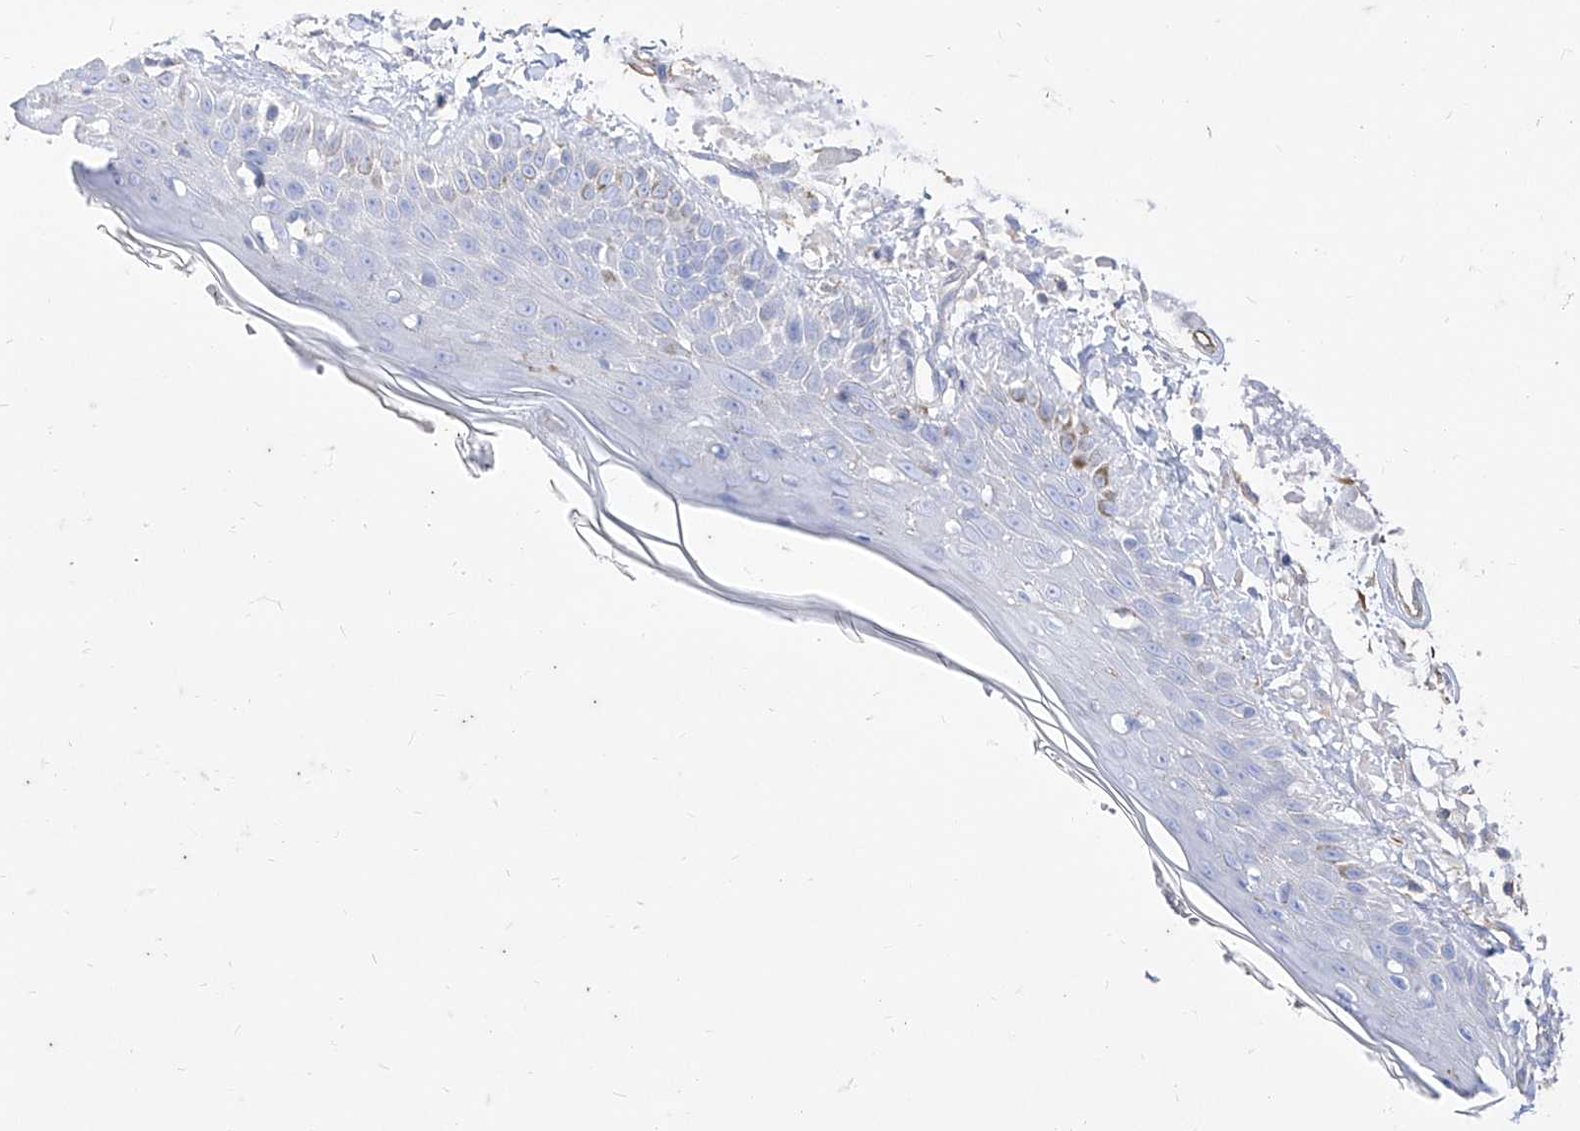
{"staining": {"intensity": "negative", "quantity": "none", "location": "none"}, "tissue": "skin", "cell_type": "Fibroblasts", "image_type": "normal", "snomed": [{"axis": "morphology", "description": "Normal tissue, NOS"}, {"axis": "topography", "description": "Skin"}, {"axis": "topography", "description": "Skeletal muscle"}], "caption": "This is a histopathology image of immunohistochemistry staining of benign skin, which shows no positivity in fibroblasts.", "gene": "C1orf74", "patient": {"sex": "male", "age": 83}}